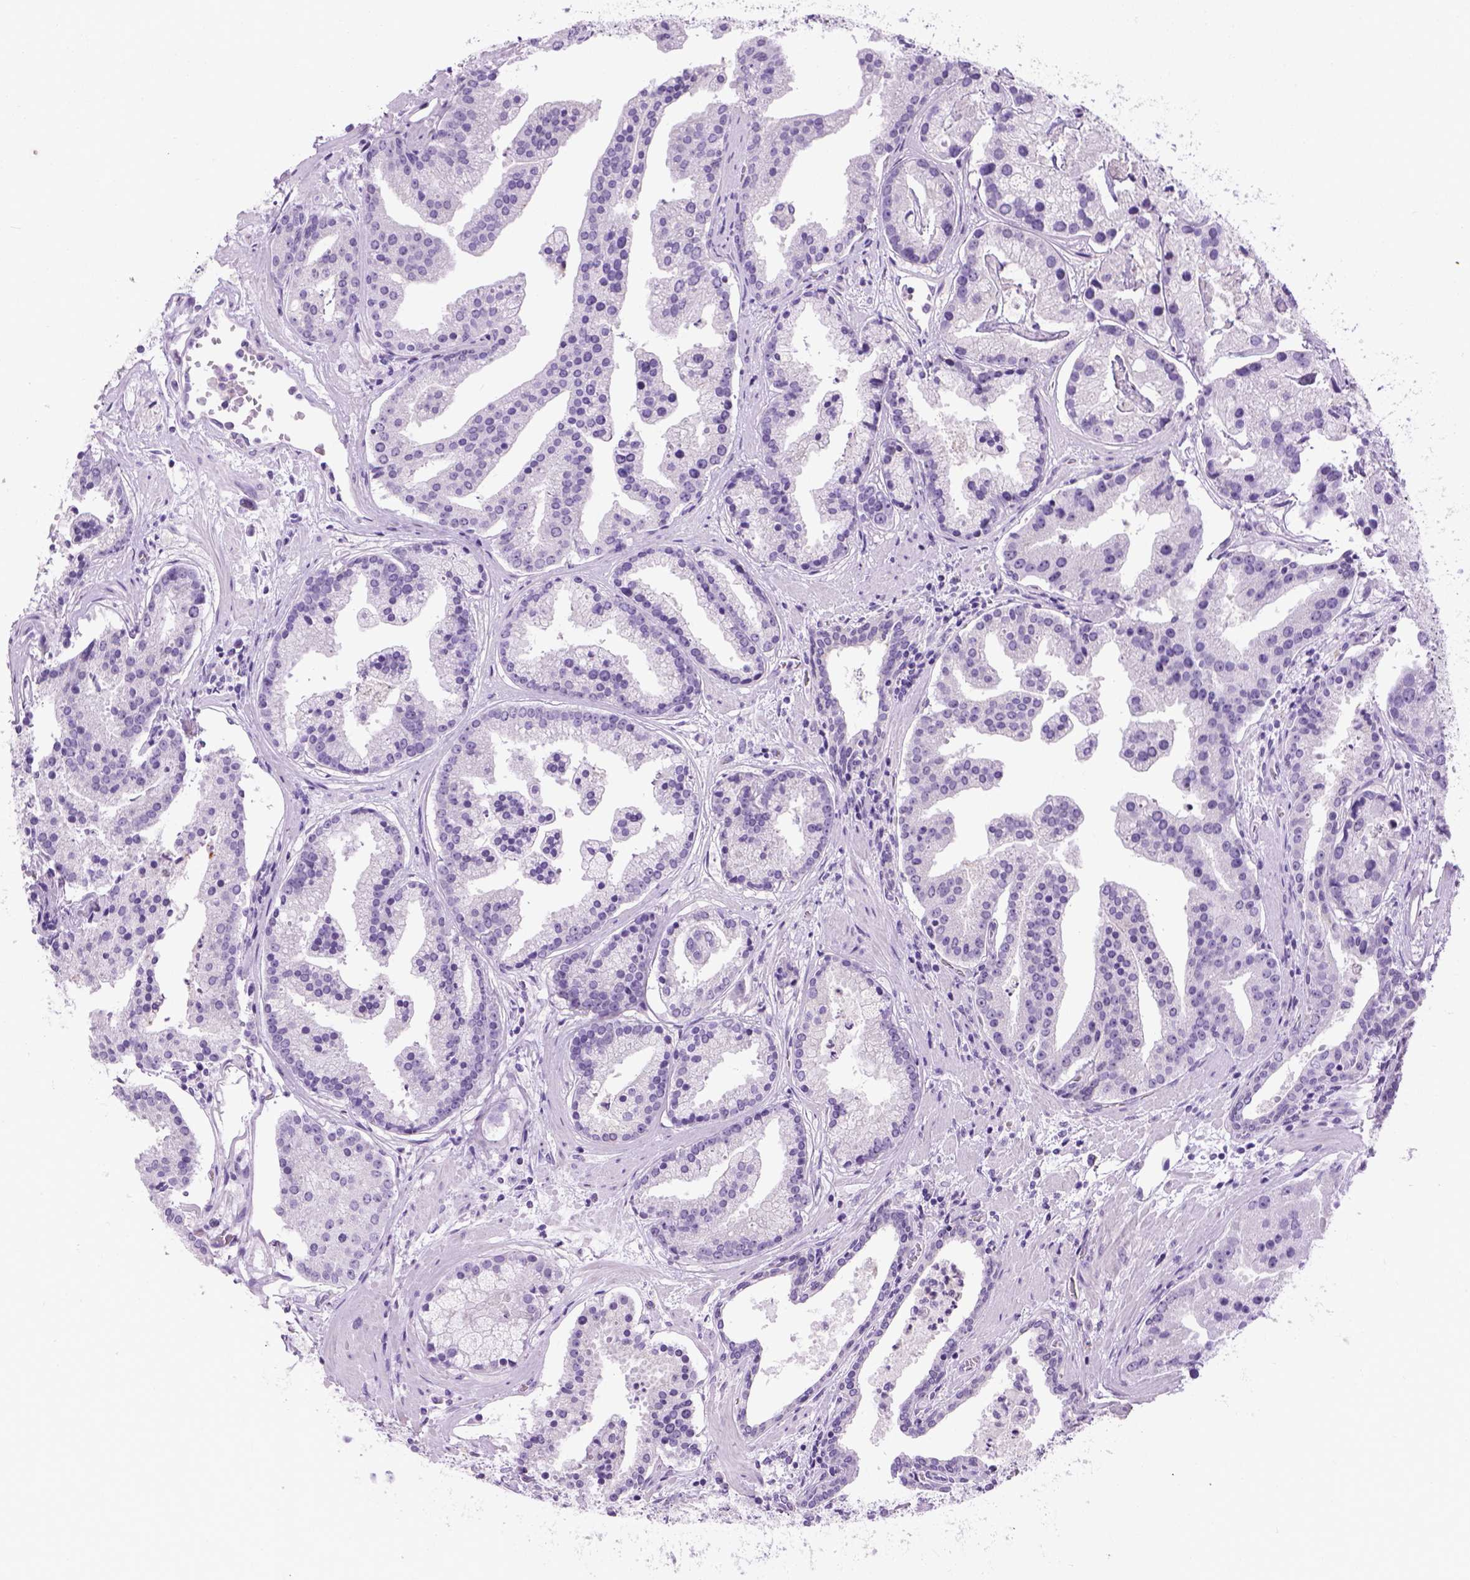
{"staining": {"intensity": "negative", "quantity": "none", "location": "none"}, "tissue": "prostate cancer", "cell_type": "Tumor cells", "image_type": "cancer", "snomed": [{"axis": "morphology", "description": "Adenocarcinoma, NOS"}, {"axis": "topography", "description": "Prostate and seminal vesicle, NOS"}, {"axis": "topography", "description": "Prostate"}], "caption": "Immunohistochemistry (IHC) micrograph of neoplastic tissue: adenocarcinoma (prostate) stained with DAB (3,3'-diaminobenzidine) shows no significant protein expression in tumor cells.", "gene": "TMEM38A", "patient": {"sex": "male", "age": 44}}